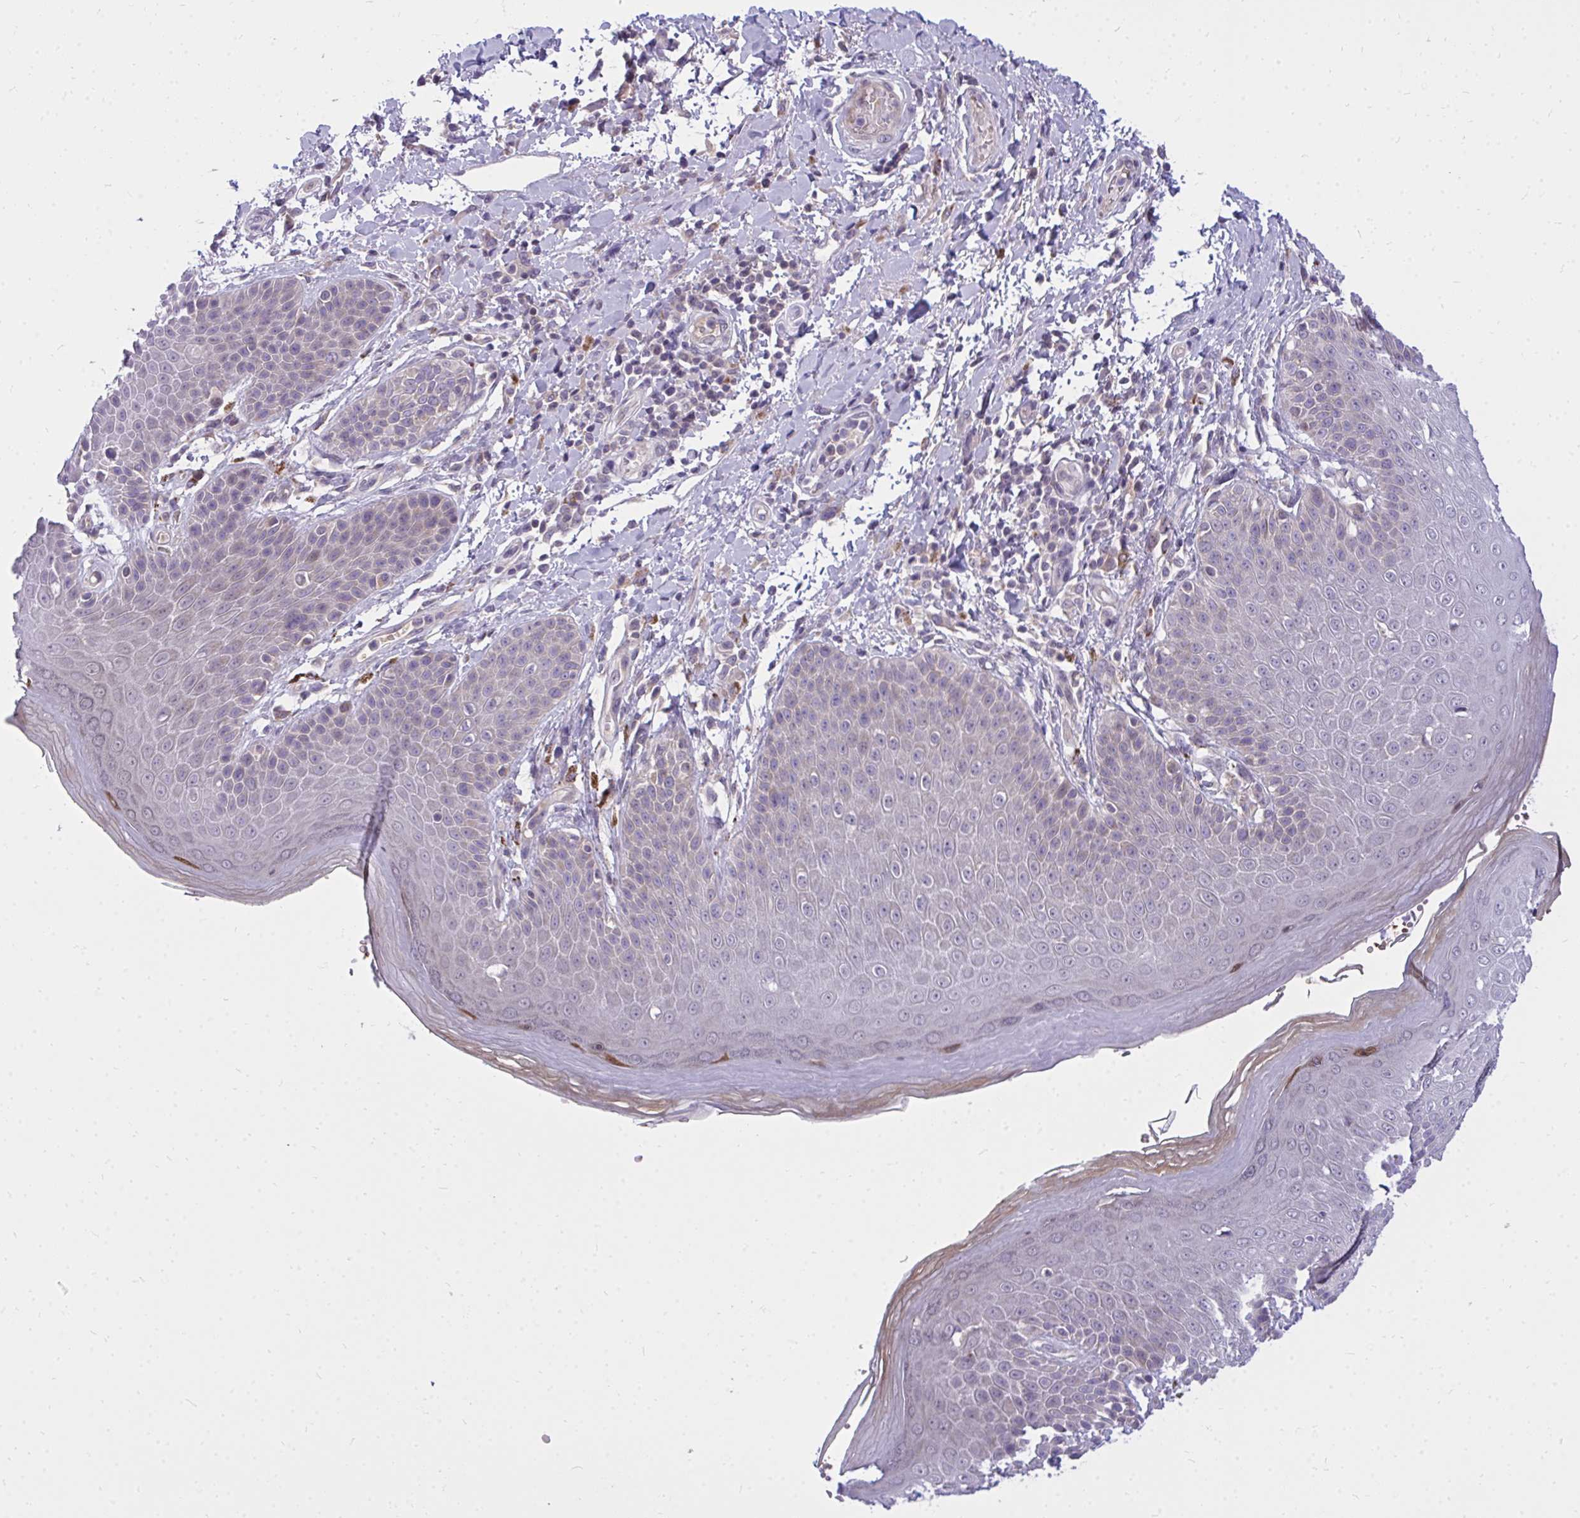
{"staining": {"intensity": "moderate", "quantity": "<25%", "location": "cytoplasmic/membranous"}, "tissue": "skin", "cell_type": "Epidermal cells", "image_type": "normal", "snomed": [{"axis": "morphology", "description": "Normal tissue, NOS"}, {"axis": "topography", "description": "Peripheral nerve tissue"}], "caption": "Skin was stained to show a protein in brown. There is low levels of moderate cytoplasmic/membranous expression in about <25% of epidermal cells. Using DAB (3,3'-diaminobenzidine) (brown) and hematoxylin (blue) stains, captured at high magnification using brightfield microscopy.", "gene": "ZSCAN25", "patient": {"sex": "male", "age": 51}}